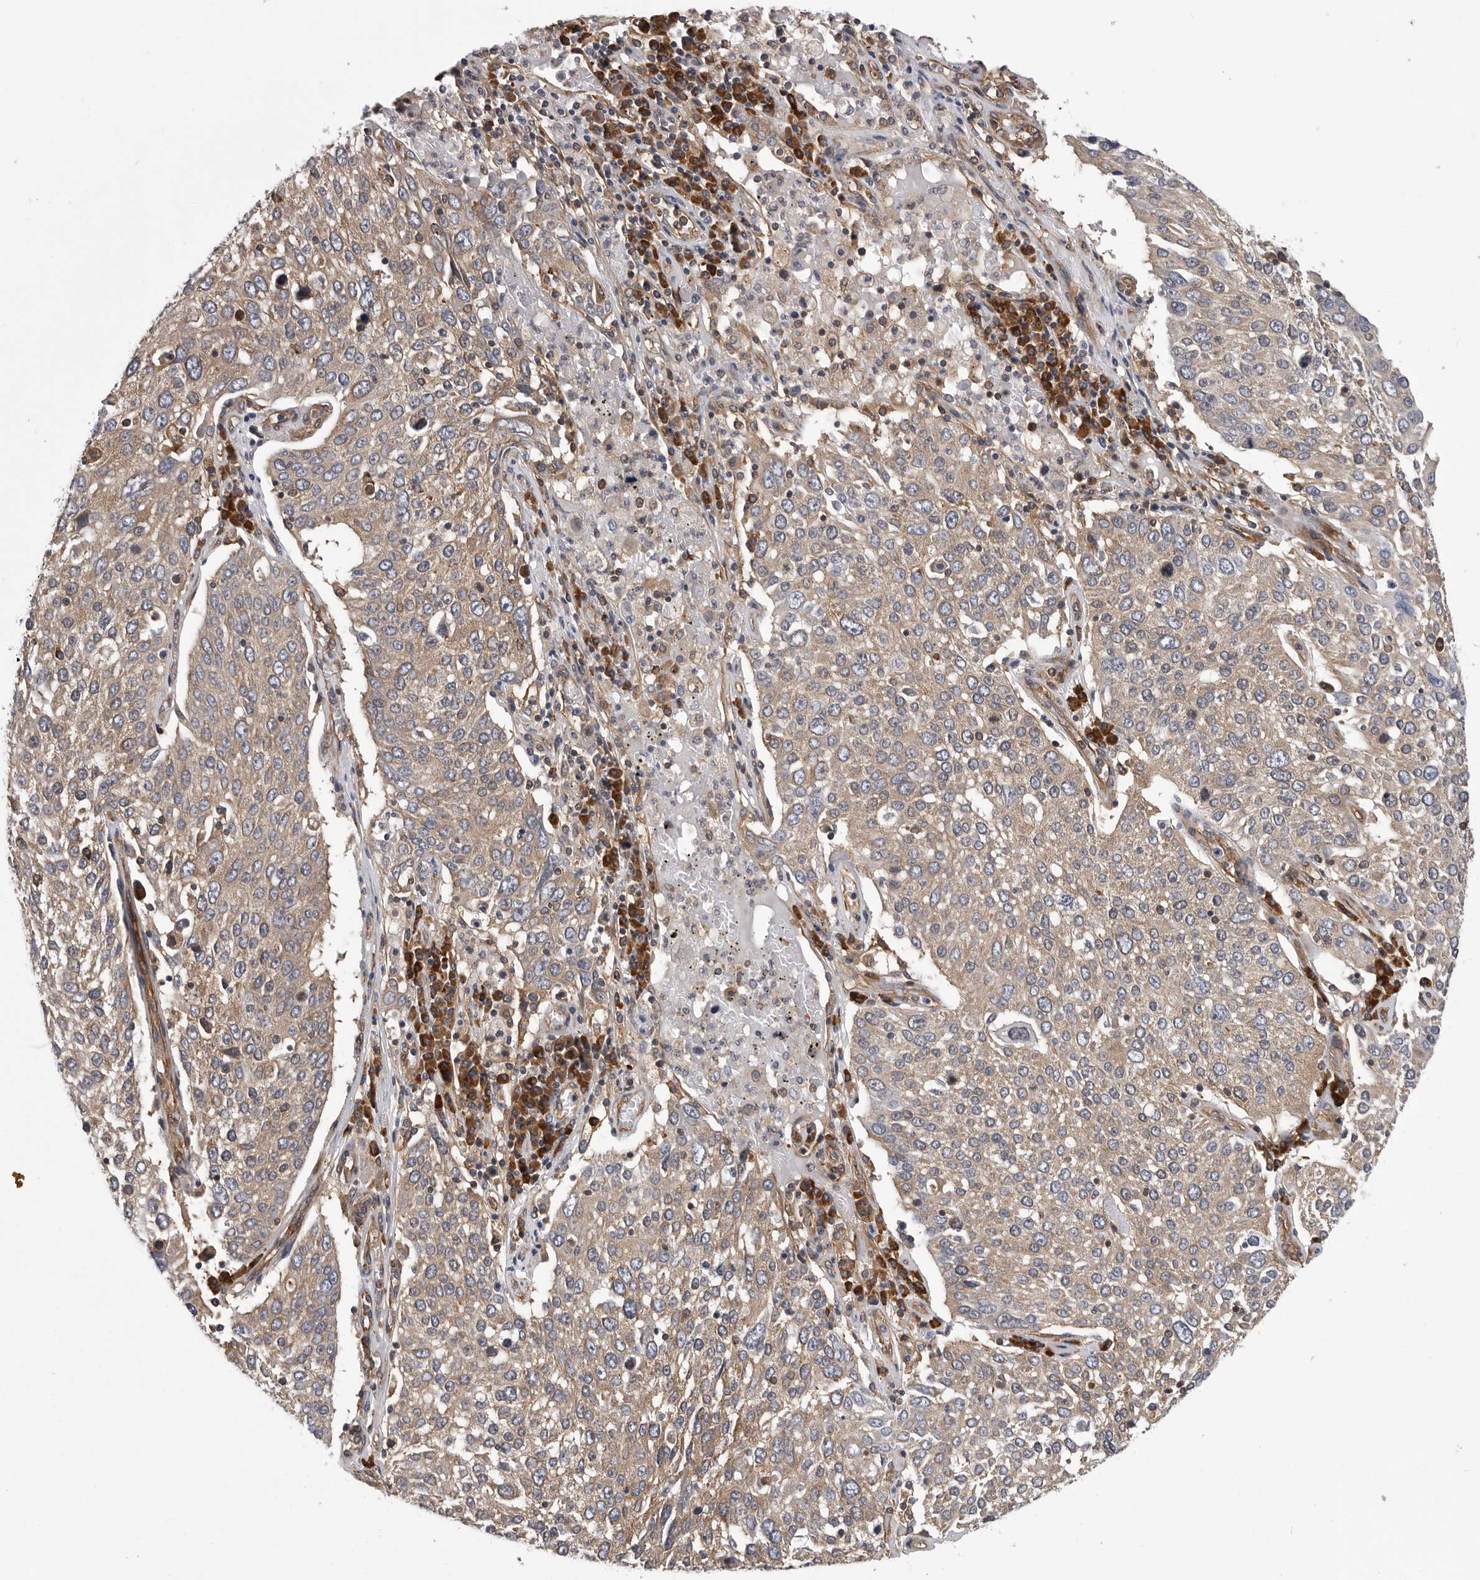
{"staining": {"intensity": "weak", "quantity": ">75%", "location": "cytoplasmic/membranous"}, "tissue": "lung cancer", "cell_type": "Tumor cells", "image_type": "cancer", "snomed": [{"axis": "morphology", "description": "Squamous cell carcinoma, NOS"}, {"axis": "topography", "description": "Lung"}], "caption": "The immunohistochemical stain highlights weak cytoplasmic/membranous staining in tumor cells of squamous cell carcinoma (lung) tissue. The protein of interest is shown in brown color, while the nuclei are stained blue.", "gene": "OXR1", "patient": {"sex": "male", "age": 65}}